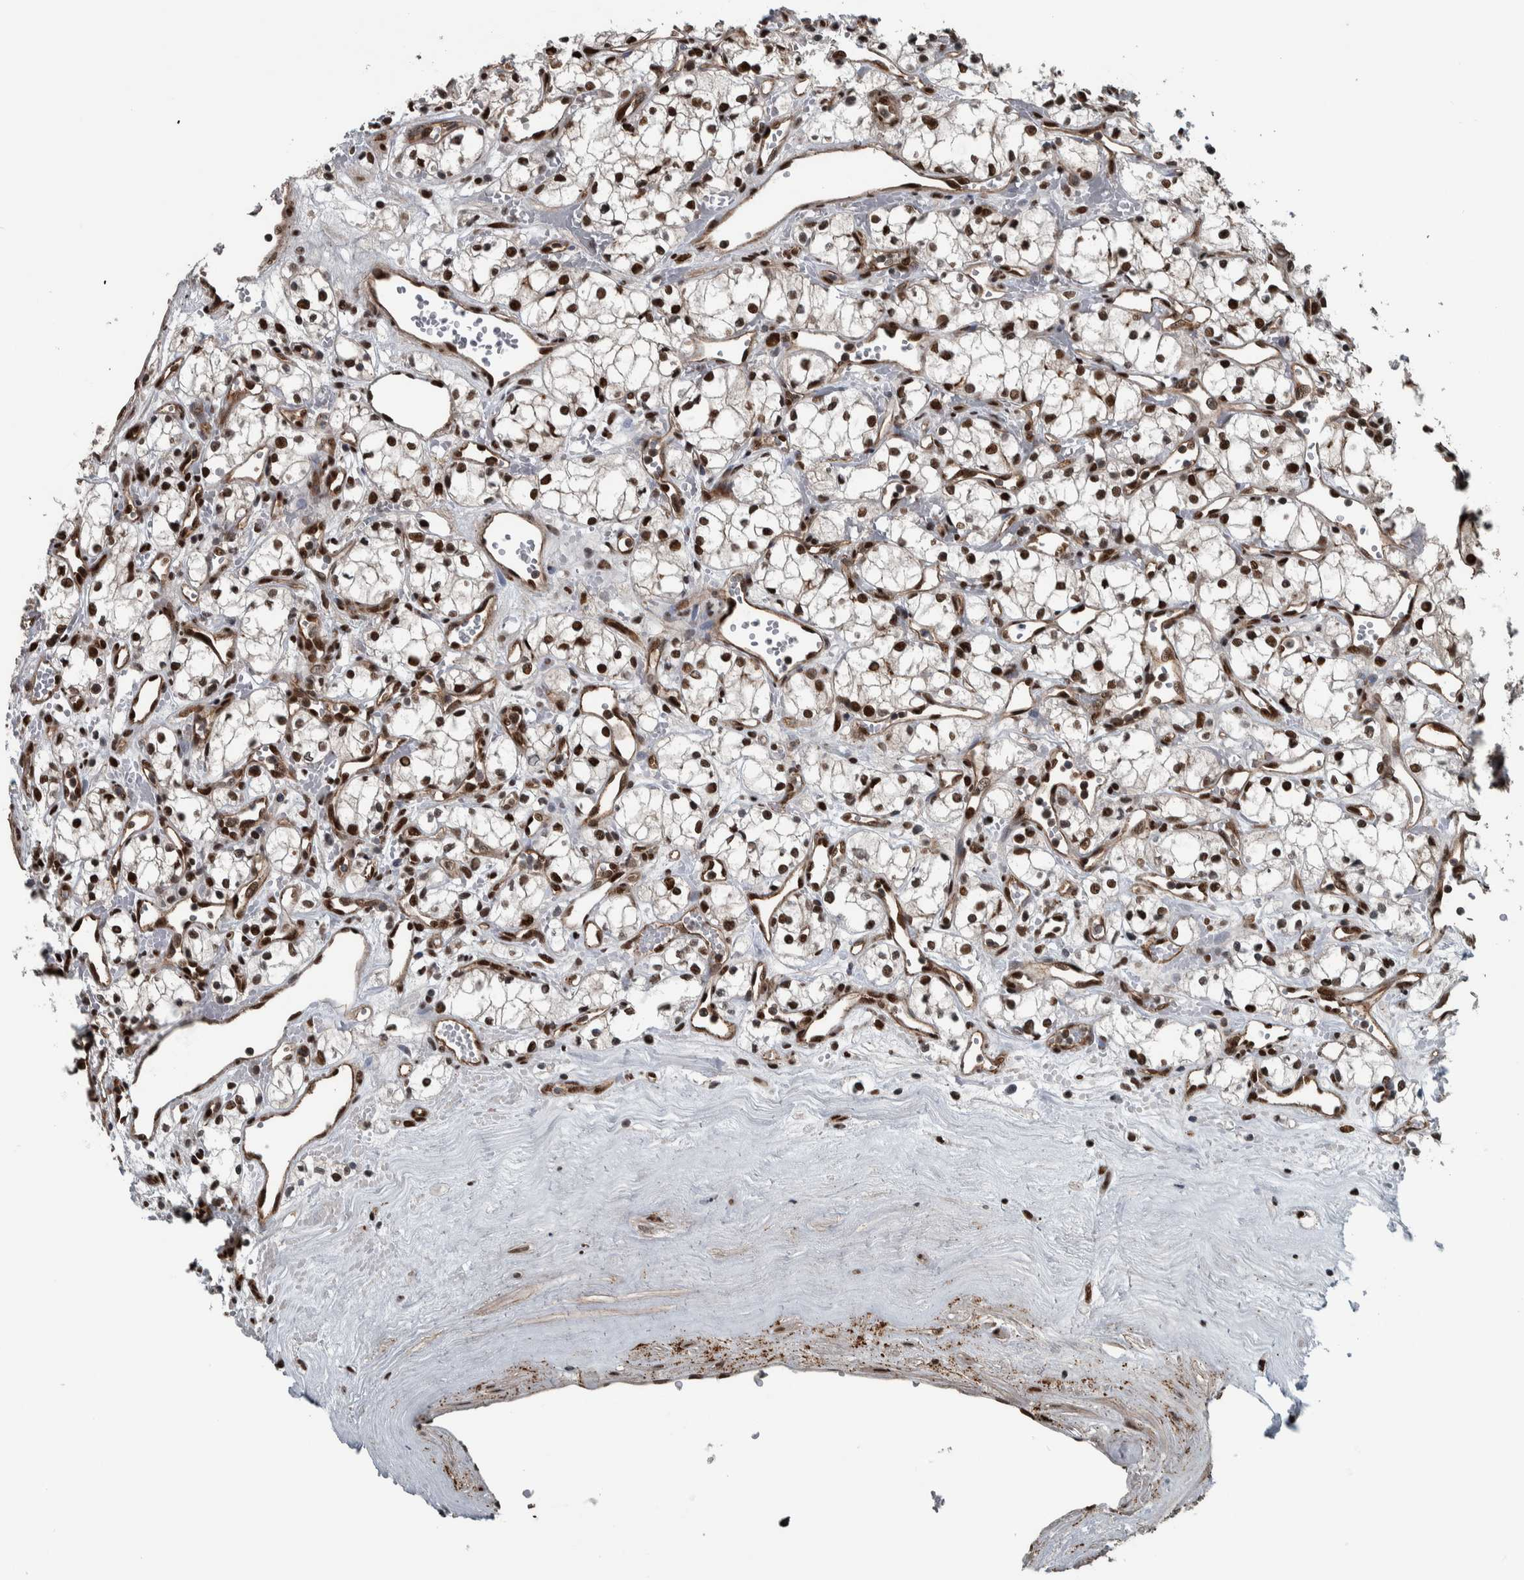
{"staining": {"intensity": "strong", "quantity": ">75%", "location": "nuclear"}, "tissue": "renal cancer", "cell_type": "Tumor cells", "image_type": "cancer", "snomed": [{"axis": "morphology", "description": "Adenocarcinoma, NOS"}, {"axis": "topography", "description": "Kidney"}], "caption": "An immunohistochemistry micrograph of neoplastic tissue is shown. Protein staining in brown highlights strong nuclear positivity in renal cancer within tumor cells.", "gene": "FAM135B", "patient": {"sex": "male", "age": 59}}